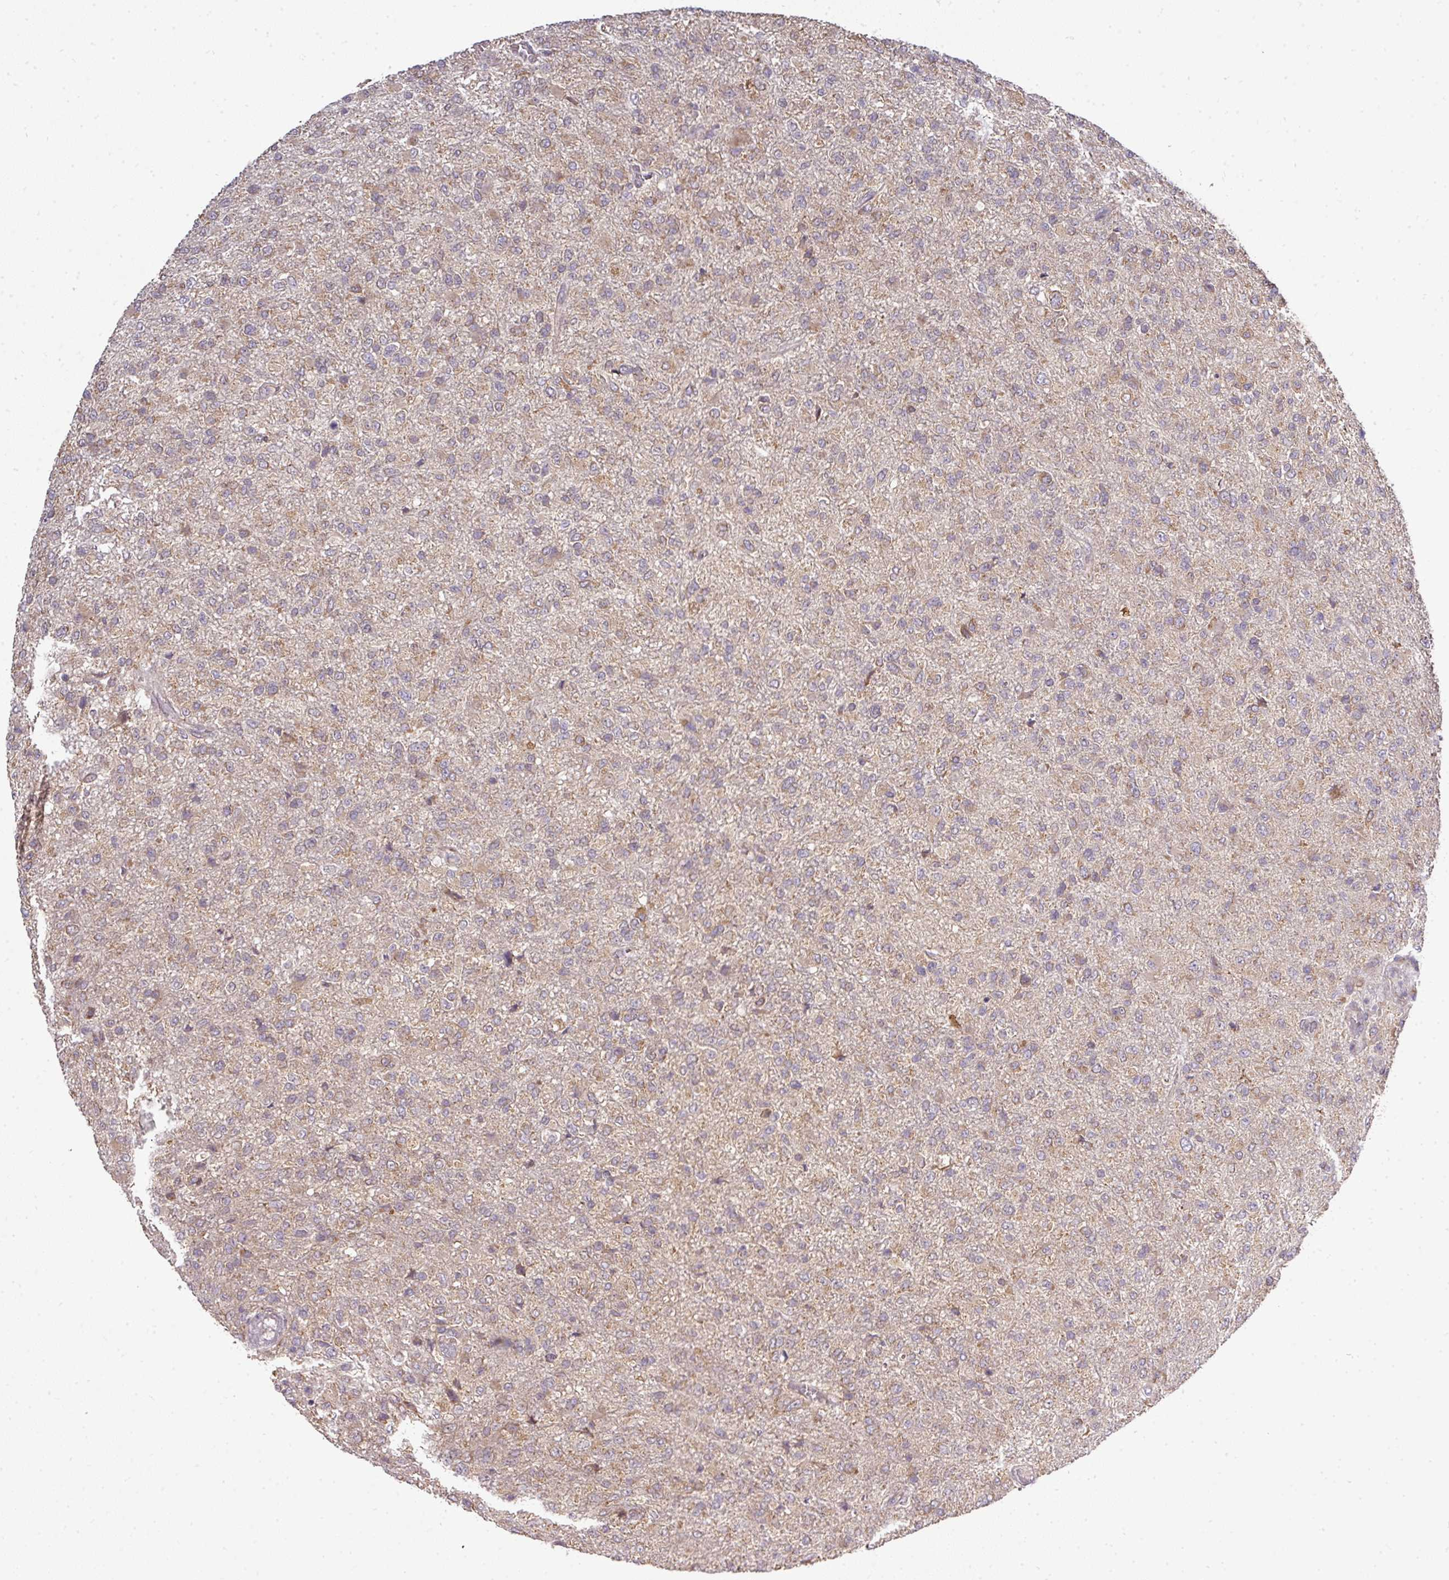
{"staining": {"intensity": "weak", "quantity": ">75%", "location": "cytoplasmic/membranous"}, "tissue": "glioma", "cell_type": "Tumor cells", "image_type": "cancer", "snomed": [{"axis": "morphology", "description": "Glioma, malignant, High grade"}, {"axis": "topography", "description": "Brain"}], "caption": "Immunohistochemistry photomicrograph of neoplastic tissue: glioma stained using IHC exhibits low levels of weak protein expression localized specifically in the cytoplasmic/membranous of tumor cells, appearing as a cytoplasmic/membranous brown color.", "gene": "GALP", "patient": {"sex": "female", "age": 74}}